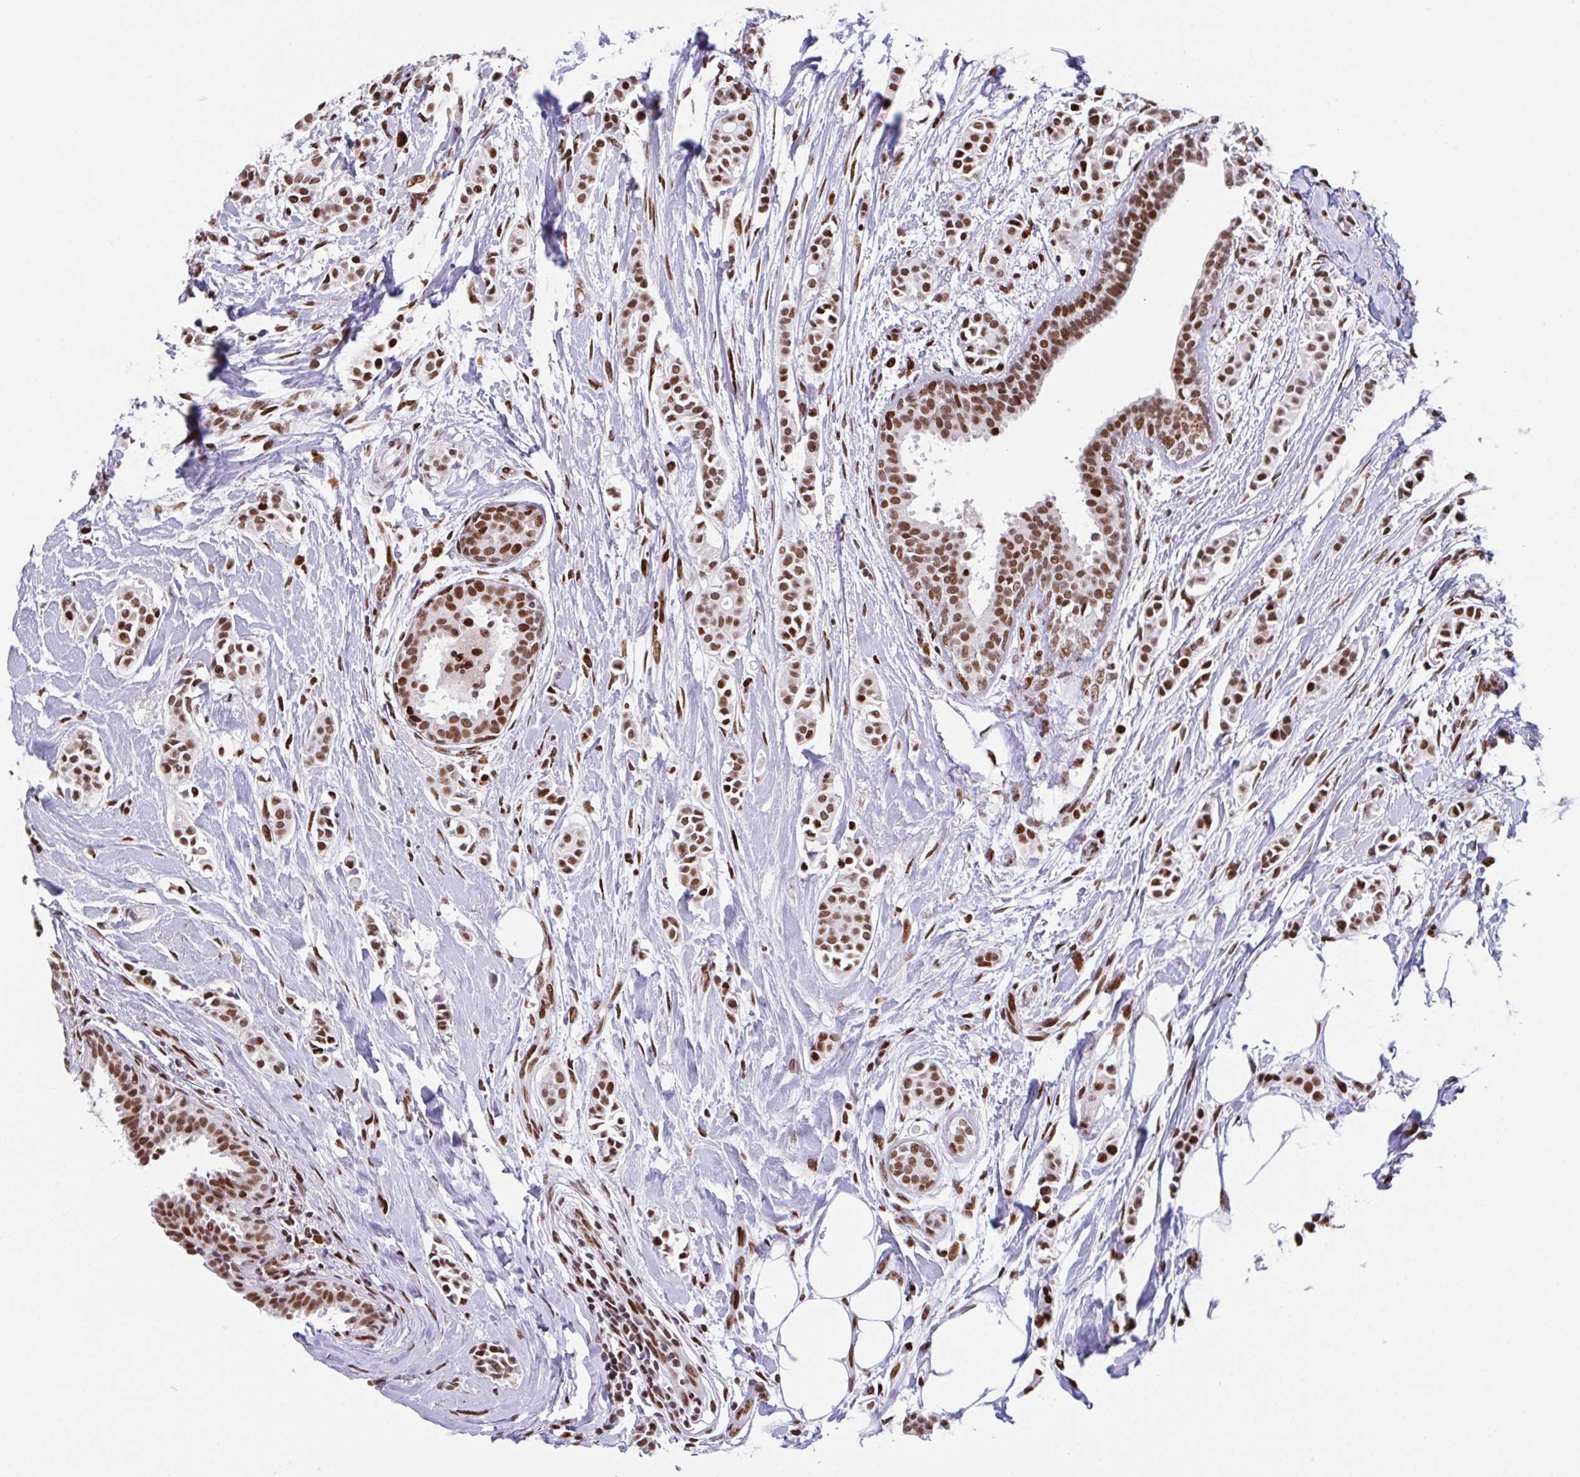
{"staining": {"intensity": "strong", "quantity": ">75%", "location": "nuclear"}, "tissue": "breast cancer", "cell_type": "Tumor cells", "image_type": "cancer", "snomed": [{"axis": "morphology", "description": "Duct carcinoma"}, {"axis": "topography", "description": "Breast"}], "caption": "Invasive ductal carcinoma (breast) tissue reveals strong nuclear expression in approximately >75% of tumor cells", "gene": "CLP1", "patient": {"sex": "female", "age": 64}}